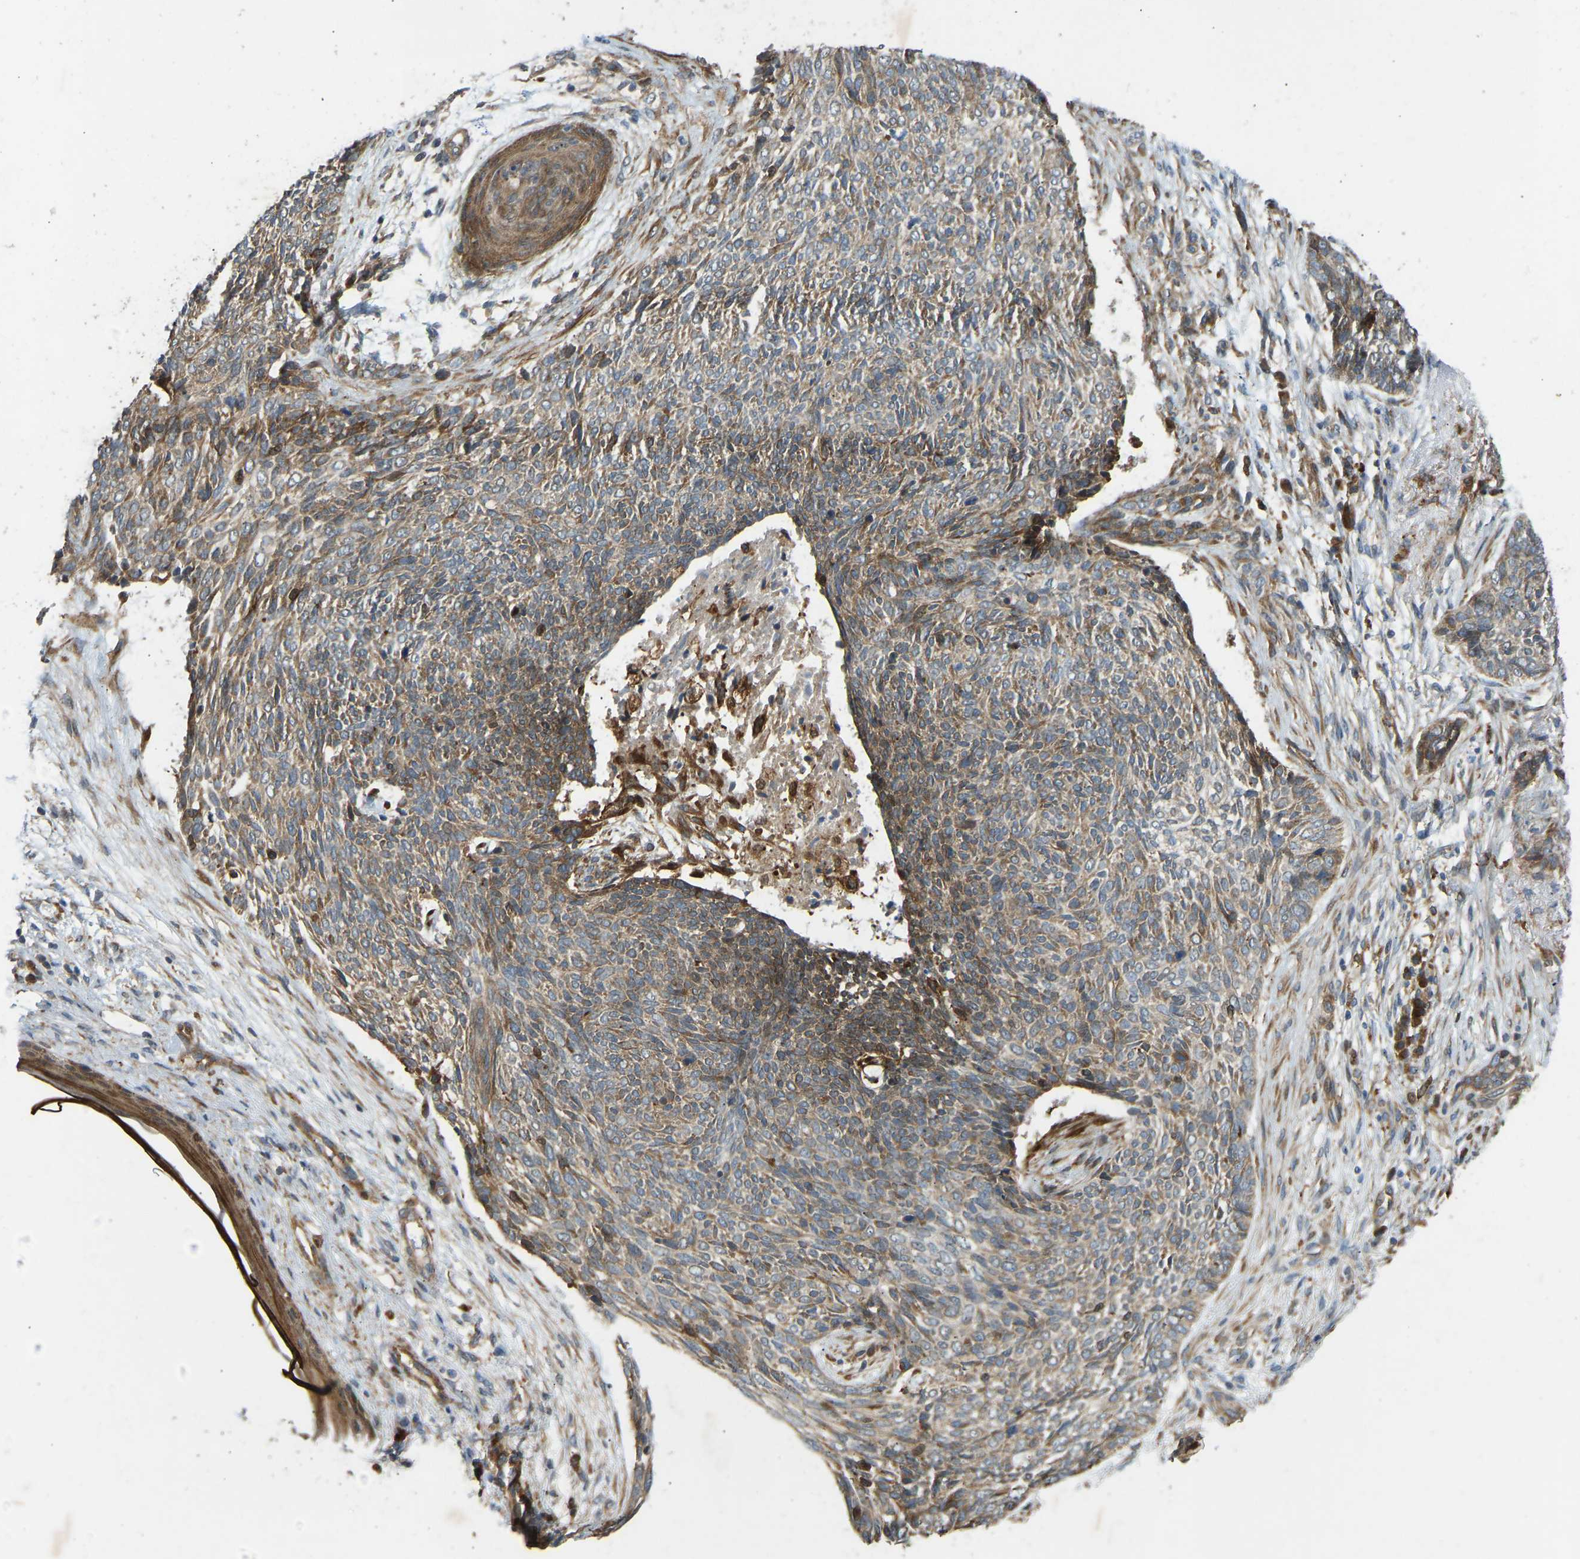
{"staining": {"intensity": "moderate", "quantity": ">75%", "location": "cytoplasmic/membranous"}, "tissue": "skin cancer", "cell_type": "Tumor cells", "image_type": "cancer", "snomed": [{"axis": "morphology", "description": "Basal cell carcinoma"}, {"axis": "topography", "description": "Skin"}], "caption": "IHC micrograph of skin basal cell carcinoma stained for a protein (brown), which reveals medium levels of moderate cytoplasmic/membranous expression in approximately >75% of tumor cells.", "gene": "OS9", "patient": {"sex": "female", "age": 84}}